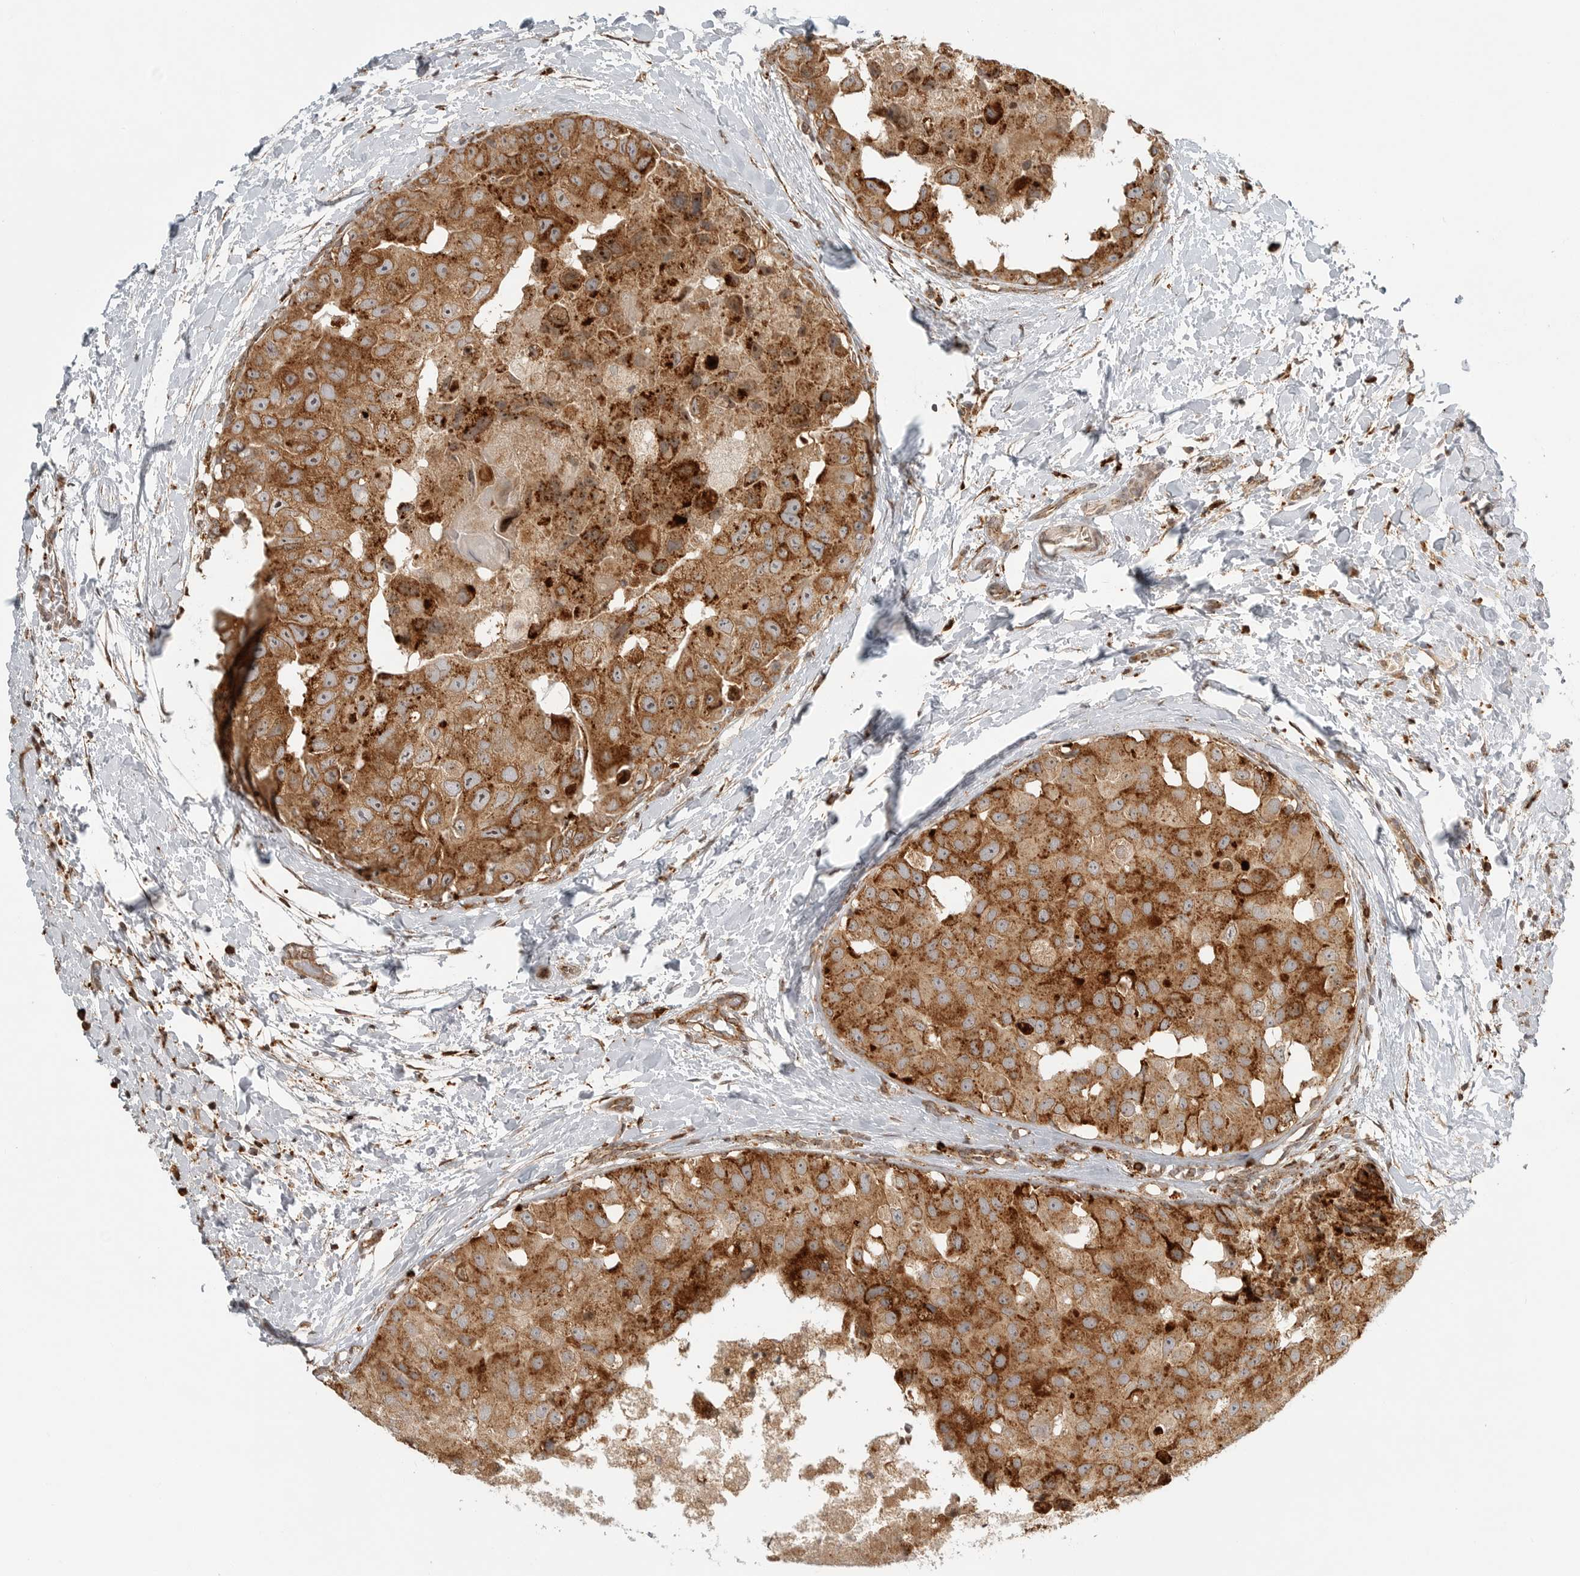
{"staining": {"intensity": "strong", "quantity": ">75%", "location": "cytoplasmic/membranous"}, "tissue": "breast cancer", "cell_type": "Tumor cells", "image_type": "cancer", "snomed": [{"axis": "morphology", "description": "Duct carcinoma"}, {"axis": "topography", "description": "Breast"}], "caption": "Protein staining displays strong cytoplasmic/membranous expression in approximately >75% of tumor cells in breast invasive ductal carcinoma.", "gene": "IDUA", "patient": {"sex": "female", "age": 62}}